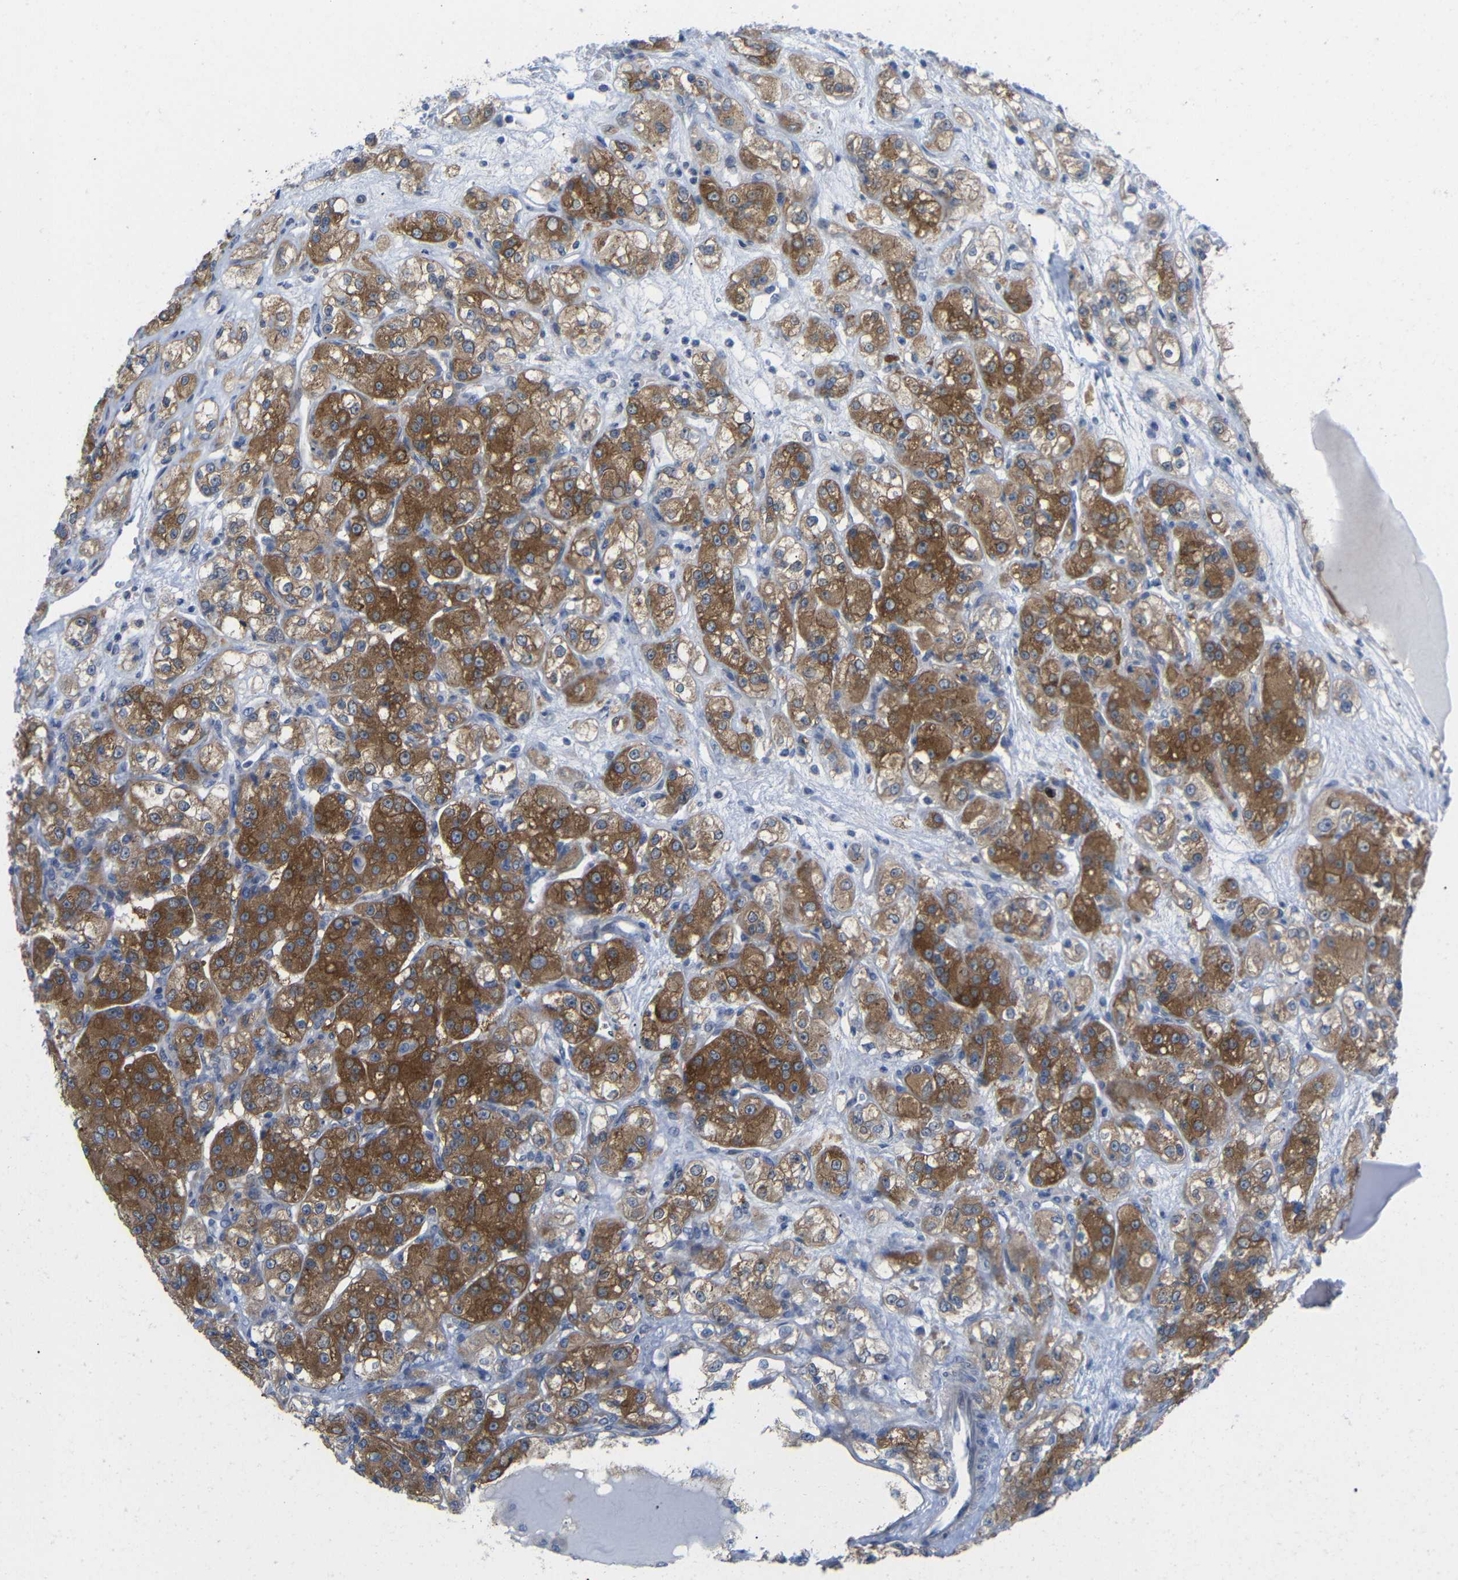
{"staining": {"intensity": "moderate", "quantity": ">75%", "location": "cytoplasmic/membranous"}, "tissue": "renal cancer", "cell_type": "Tumor cells", "image_type": "cancer", "snomed": [{"axis": "morphology", "description": "Normal tissue, NOS"}, {"axis": "morphology", "description": "Adenocarcinoma, NOS"}, {"axis": "topography", "description": "Kidney"}], "caption": "Renal adenocarcinoma stained with immunohistochemistry (IHC) shows moderate cytoplasmic/membranous expression in approximately >75% of tumor cells. The protein is stained brown, and the nuclei are stained in blue (DAB (3,3'-diaminobenzidine) IHC with brightfield microscopy, high magnification).", "gene": "CMTM1", "patient": {"sex": "male", "age": 61}}